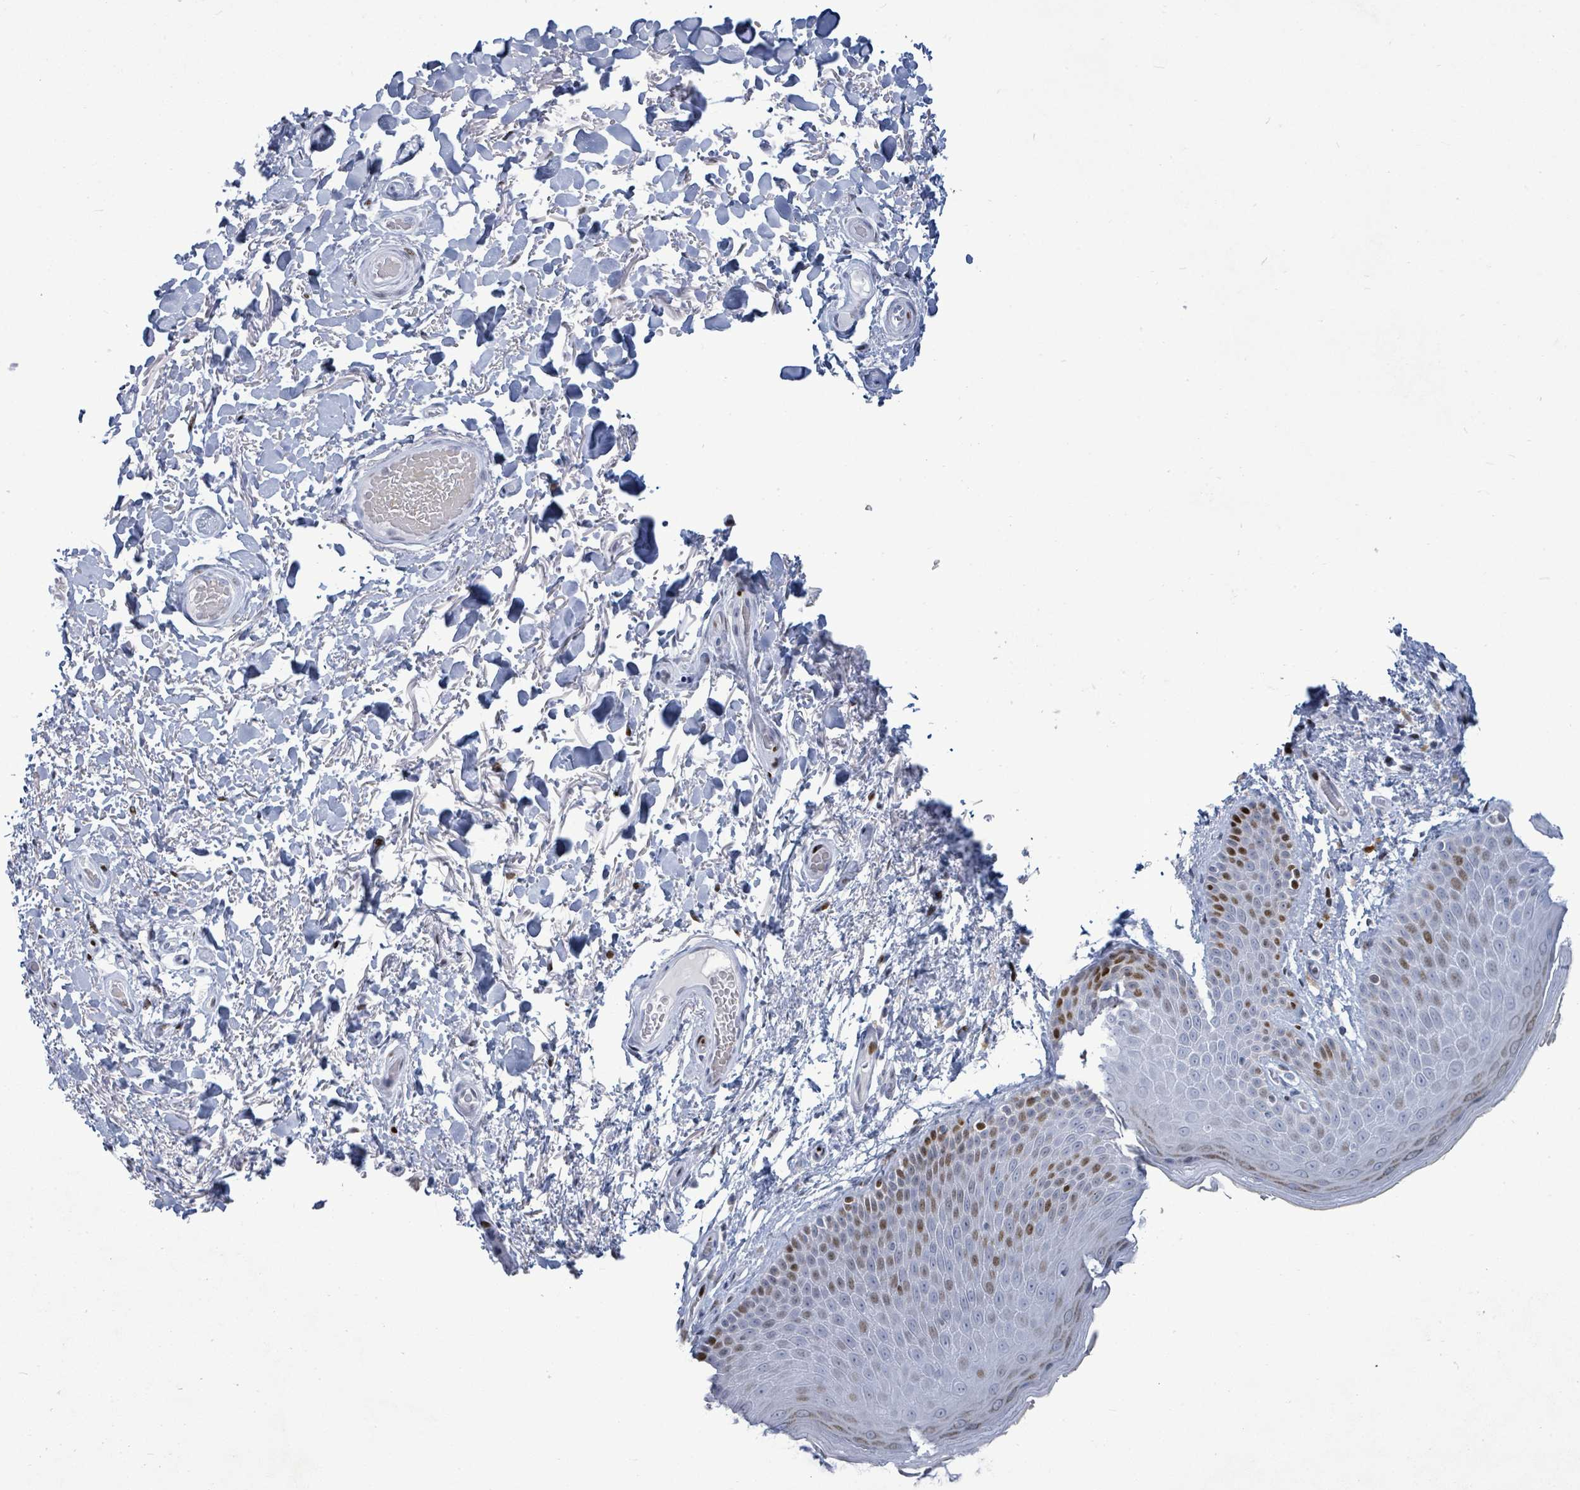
{"staining": {"intensity": "moderate", "quantity": "25%-75%", "location": "nuclear"}, "tissue": "skin", "cell_type": "Epidermal cells", "image_type": "normal", "snomed": [{"axis": "morphology", "description": "Normal tissue, NOS"}, {"axis": "topography", "description": "Anal"}], "caption": "Immunohistochemical staining of unremarkable skin reveals moderate nuclear protein expression in approximately 25%-75% of epidermal cells. The staining was performed using DAB, with brown indicating positive protein expression. Nuclei are stained blue with hematoxylin.", "gene": "MALL", "patient": {"sex": "male", "age": 74}}